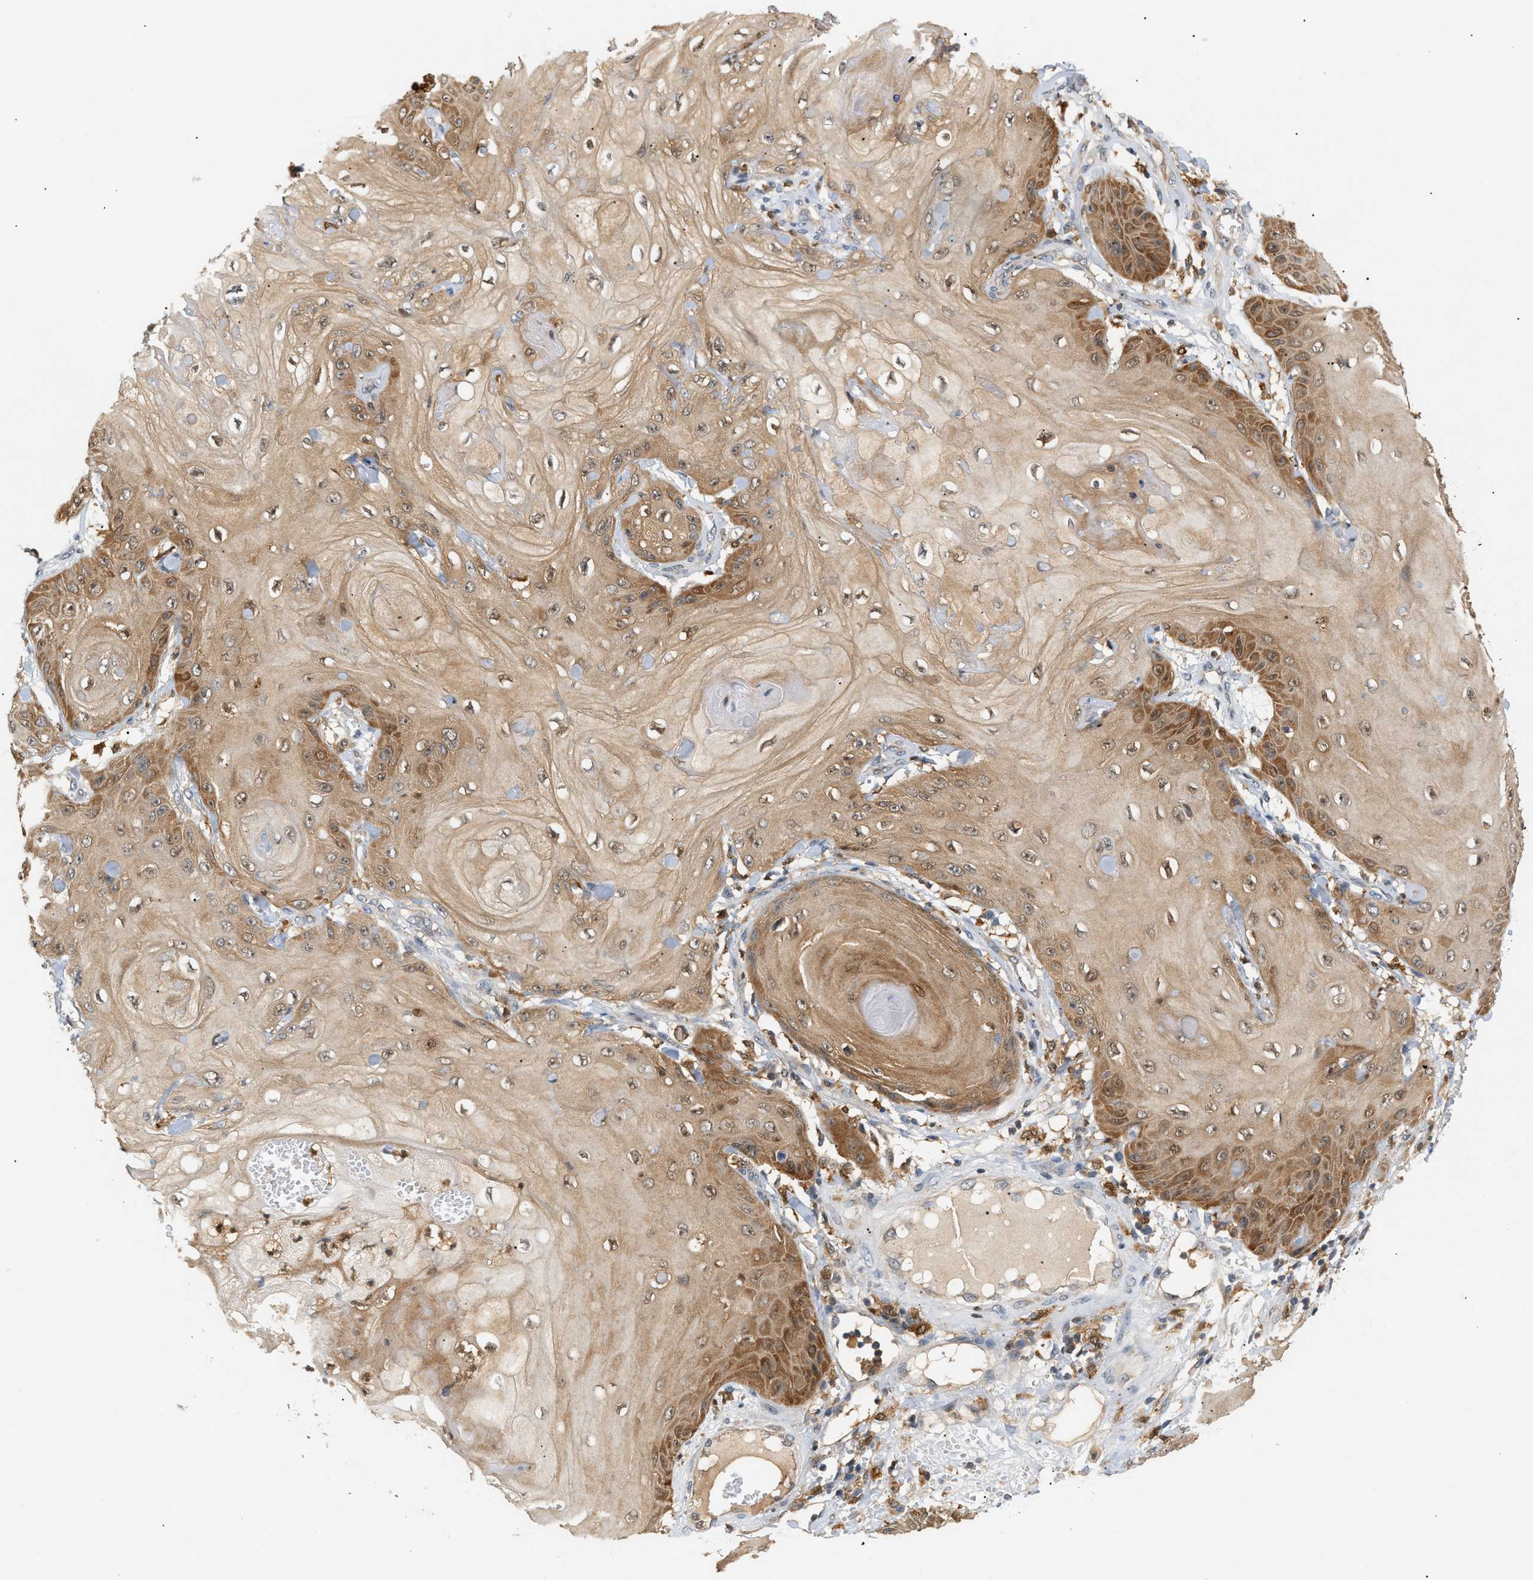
{"staining": {"intensity": "moderate", "quantity": ">75%", "location": "cytoplasmic/membranous"}, "tissue": "skin cancer", "cell_type": "Tumor cells", "image_type": "cancer", "snomed": [{"axis": "morphology", "description": "Squamous cell carcinoma, NOS"}, {"axis": "topography", "description": "Skin"}], "caption": "Immunohistochemistry histopathology image of human skin cancer (squamous cell carcinoma) stained for a protein (brown), which displays medium levels of moderate cytoplasmic/membranous positivity in about >75% of tumor cells.", "gene": "PYCARD", "patient": {"sex": "male", "age": 74}}